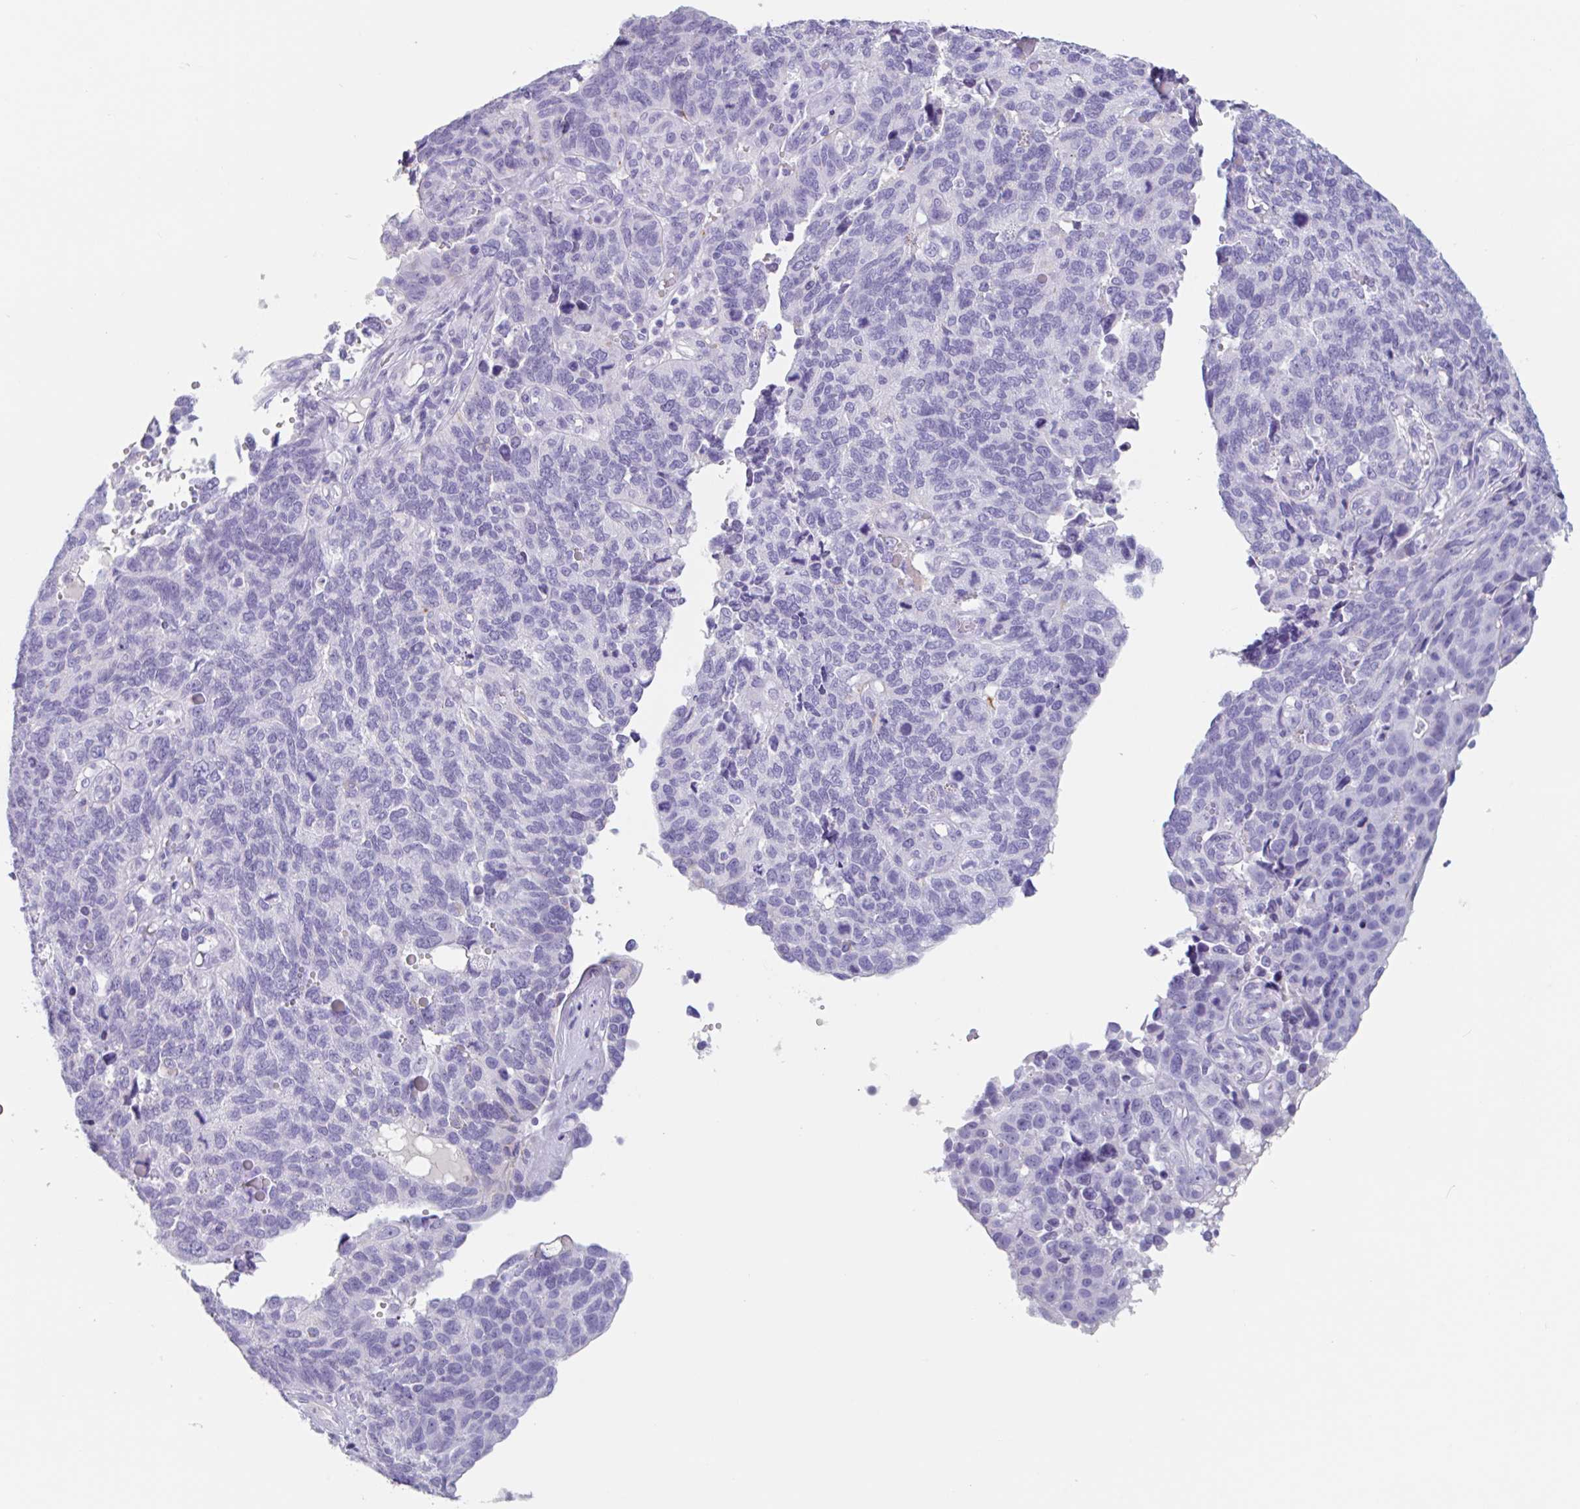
{"staining": {"intensity": "negative", "quantity": "none", "location": "none"}, "tissue": "endometrial cancer", "cell_type": "Tumor cells", "image_type": "cancer", "snomed": [{"axis": "morphology", "description": "Adenocarcinoma, NOS"}, {"axis": "topography", "description": "Endometrium"}], "caption": "Protein analysis of endometrial adenocarcinoma reveals no significant expression in tumor cells.", "gene": "EMC4", "patient": {"sex": "female", "age": 66}}